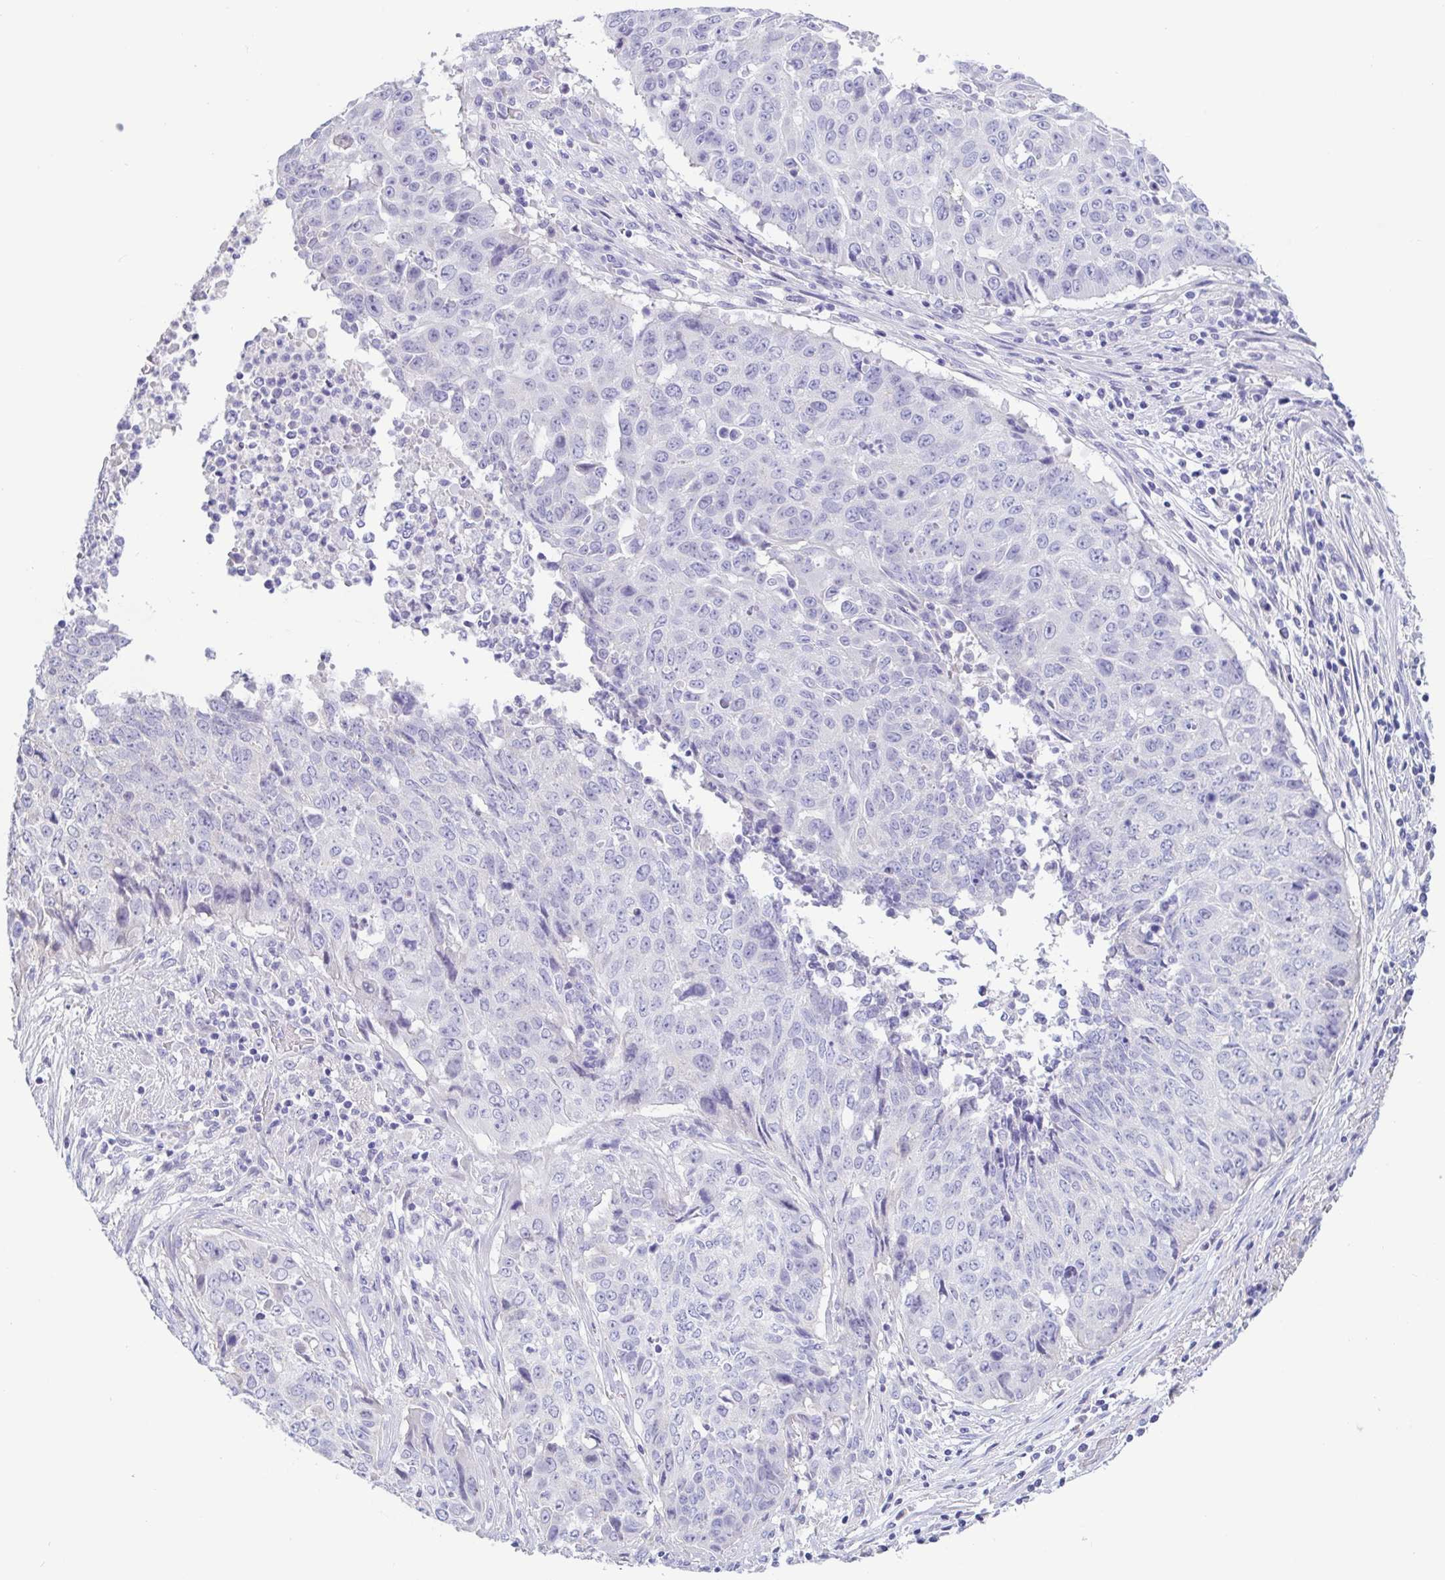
{"staining": {"intensity": "negative", "quantity": "none", "location": "none"}, "tissue": "lung cancer", "cell_type": "Tumor cells", "image_type": "cancer", "snomed": [{"axis": "morphology", "description": "Normal tissue, NOS"}, {"axis": "morphology", "description": "Squamous cell carcinoma, NOS"}, {"axis": "topography", "description": "Bronchus"}, {"axis": "topography", "description": "Lung"}], "caption": "An immunohistochemistry (IHC) image of lung squamous cell carcinoma is shown. There is no staining in tumor cells of lung squamous cell carcinoma.", "gene": "TREH", "patient": {"sex": "male", "age": 64}}